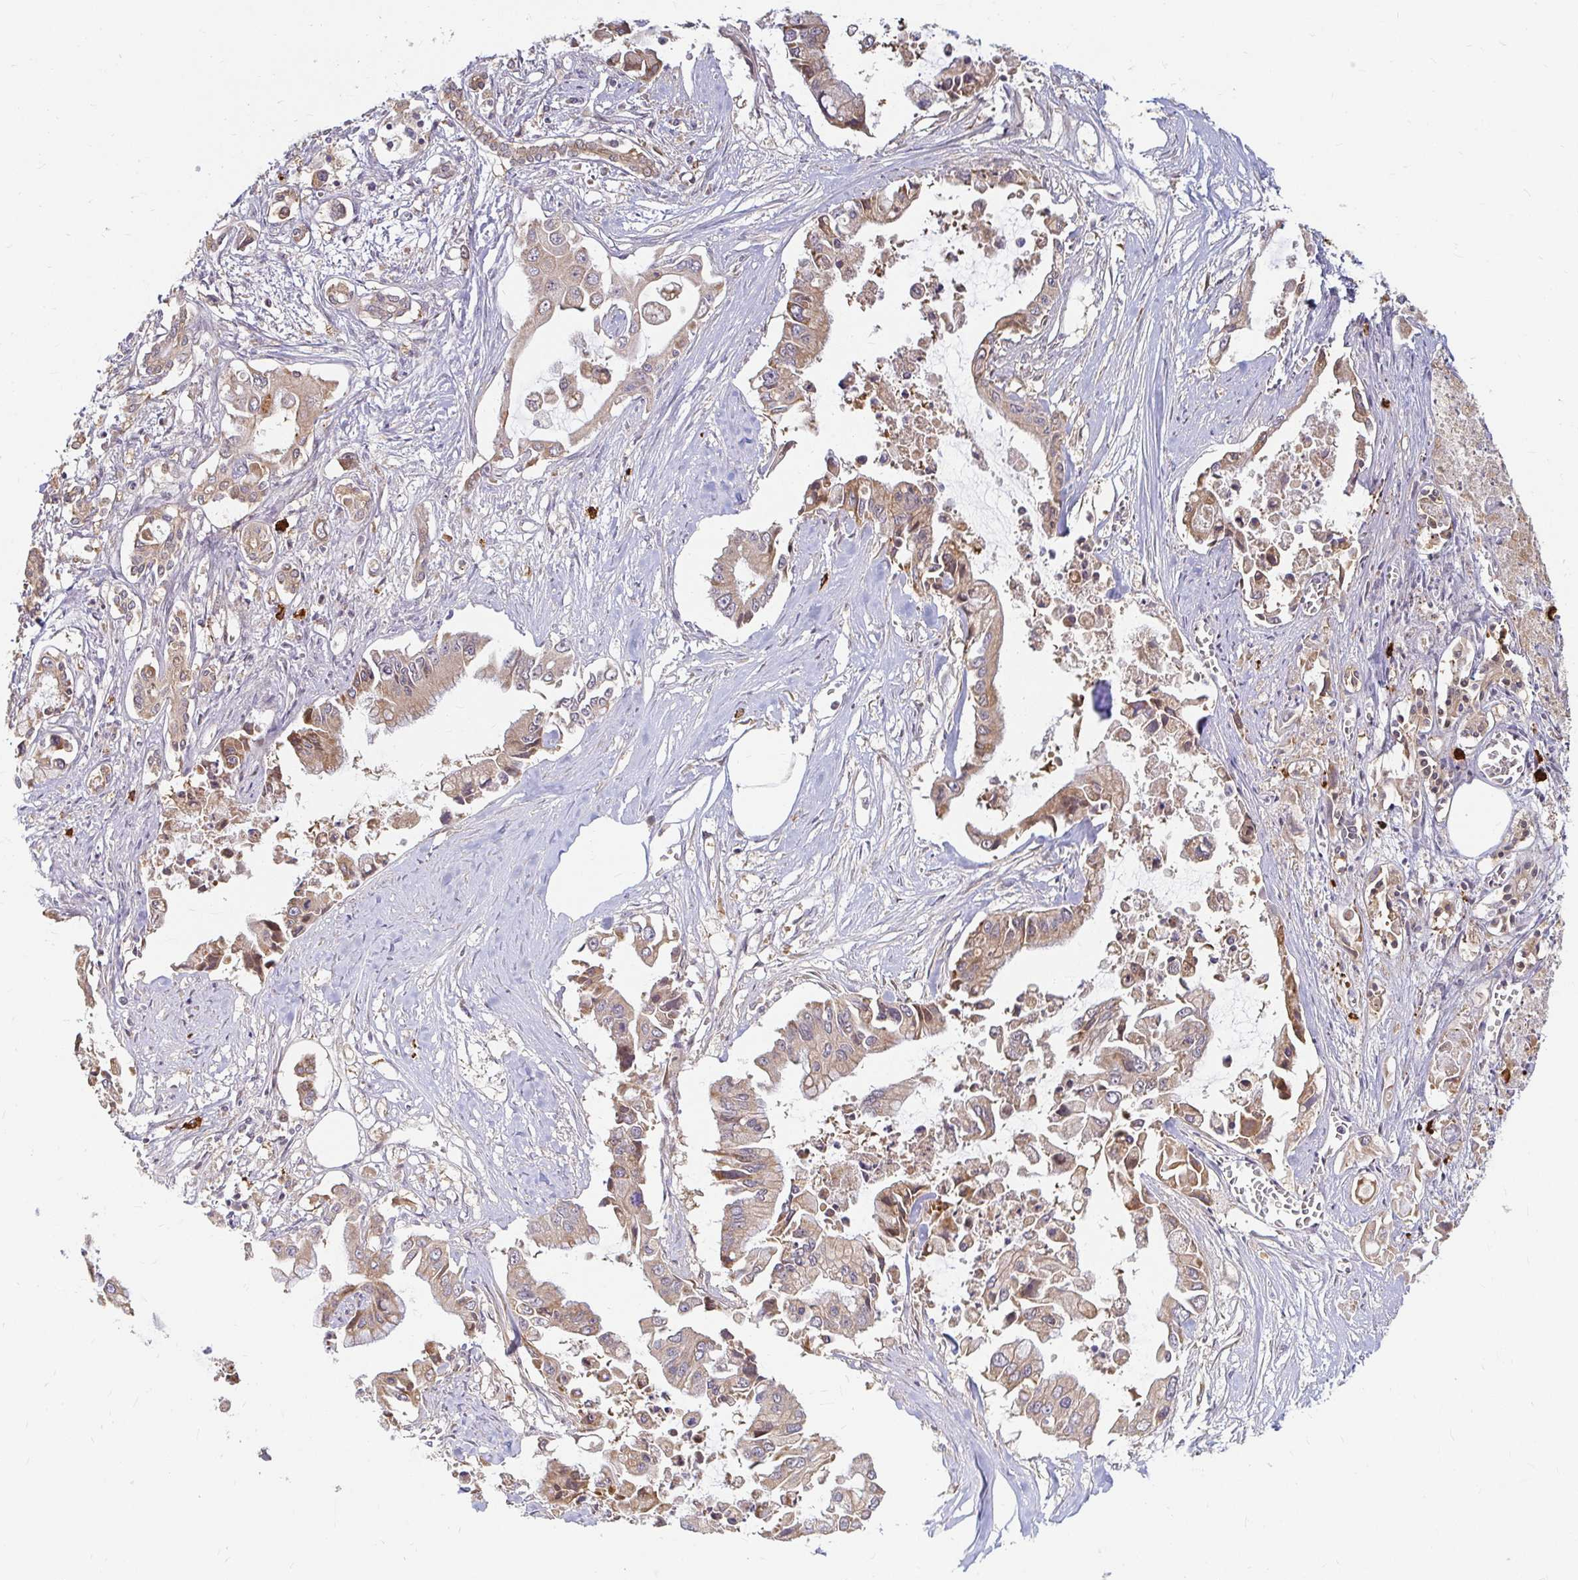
{"staining": {"intensity": "weak", "quantity": ">75%", "location": "cytoplasmic/membranous"}, "tissue": "pancreatic cancer", "cell_type": "Tumor cells", "image_type": "cancer", "snomed": [{"axis": "morphology", "description": "Adenocarcinoma, NOS"}, {"axis": "topography", "description": "Pancreas"}], "caption": "Immunohistochemical staining of pancreatic adenocarcinoma demonstrates low levels of weak cytoplasmic/membranous protein expression in approximately >75% of tumor cells.", "gene": "CAST", "patient": {"sex": "male", "age": 84}}